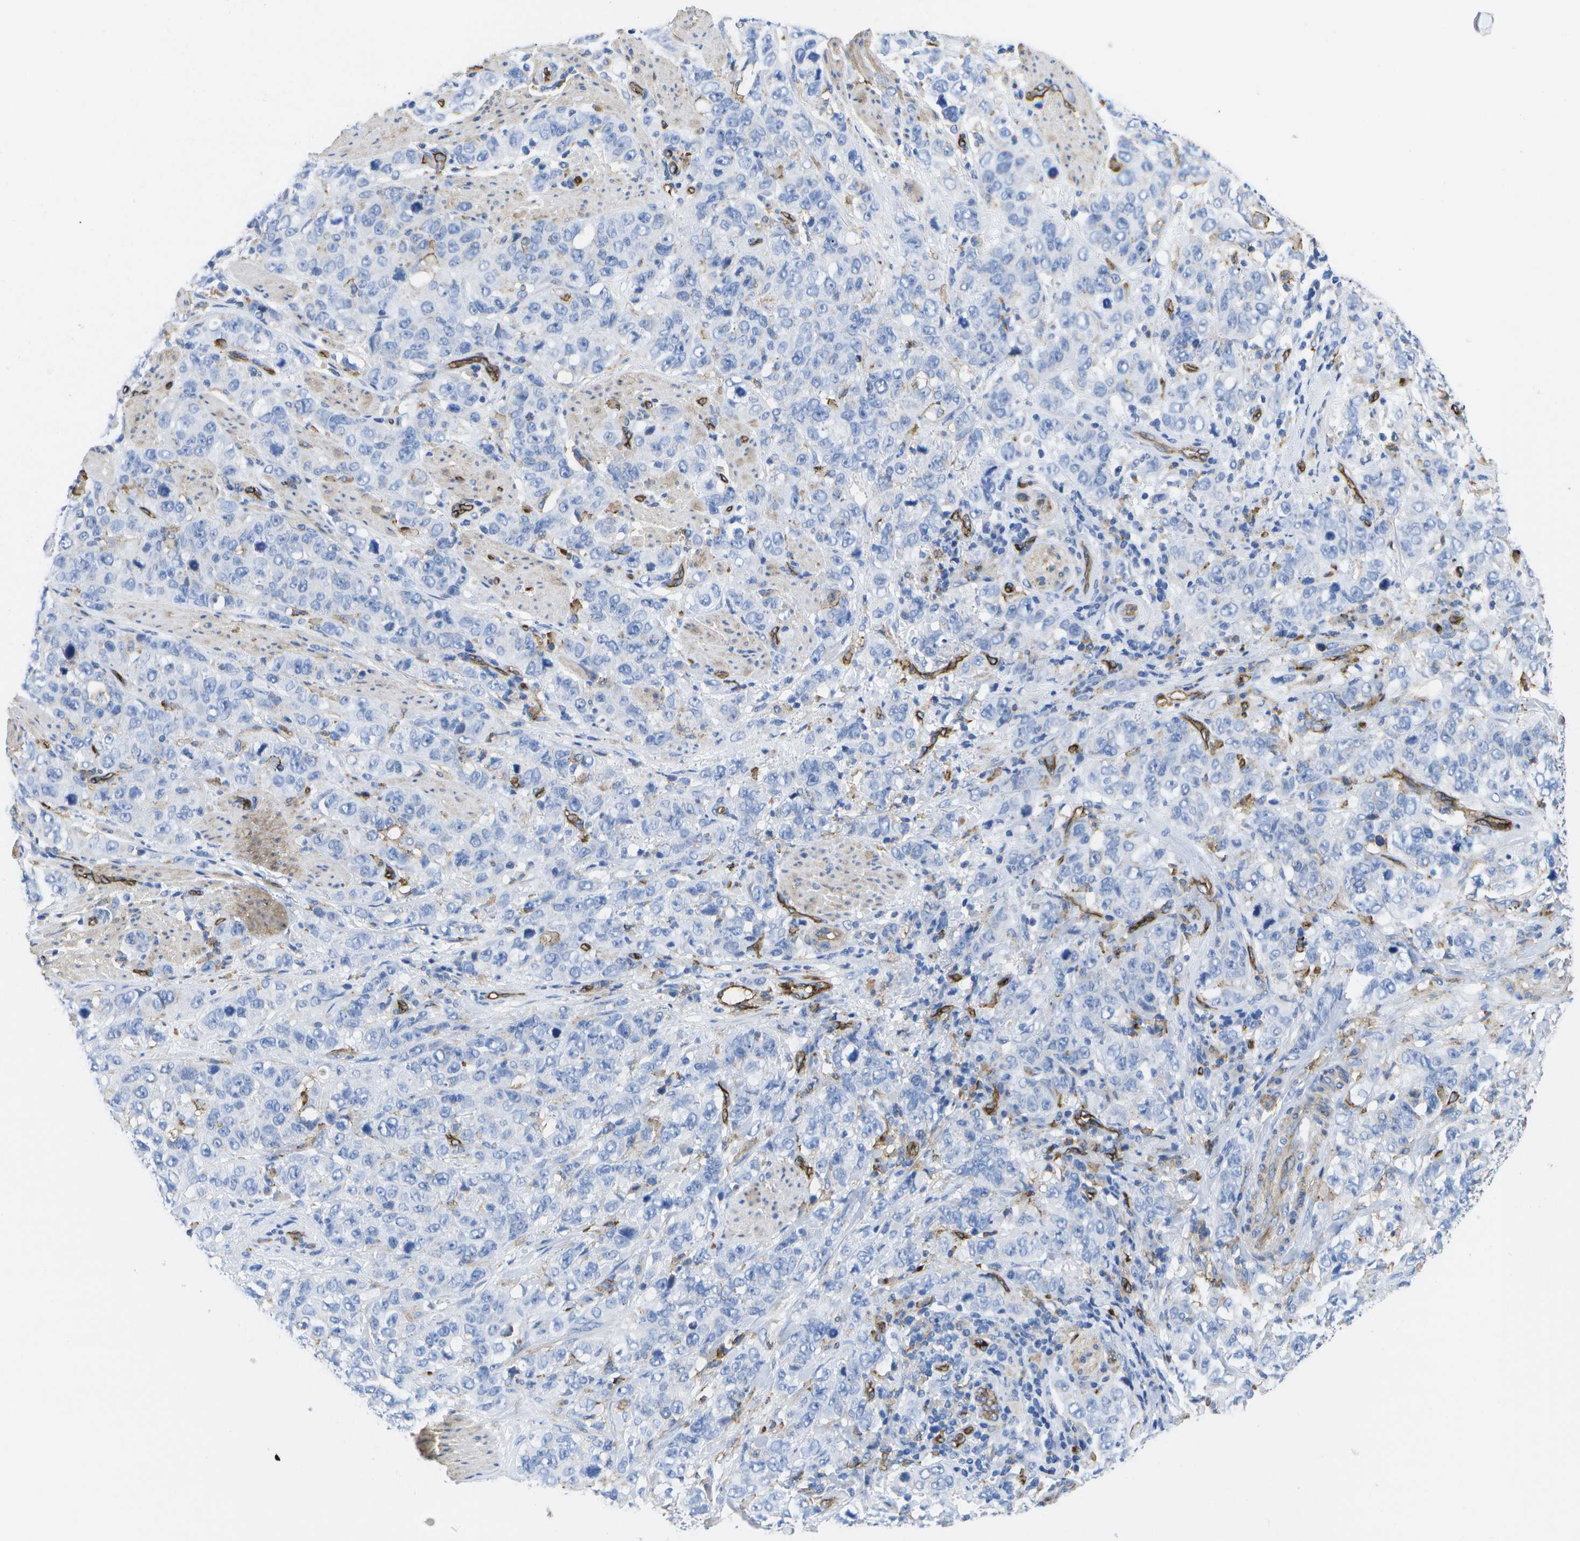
{"staining": {"intensity": "negative", "quantity": "none", "location": "none"}, "tissue": "stomach cancer", "cell_type": "Tumor cells", "image_type": "cancer", "snomed": [{"axis": "morphology", "description": "Adenocarcinoma, NOS"}, {"axis": "topography", "description": "Stomach"}], "caption": "High magnification brightfield microscopy of stomach cancer (adenocarcinoma) stained with DAB (brown) and counterstained with hematoxylin (blue): tumor cells show no significant positivity.", "gene": "DYSF", "patient": {"sex": "male", "age": 48}}